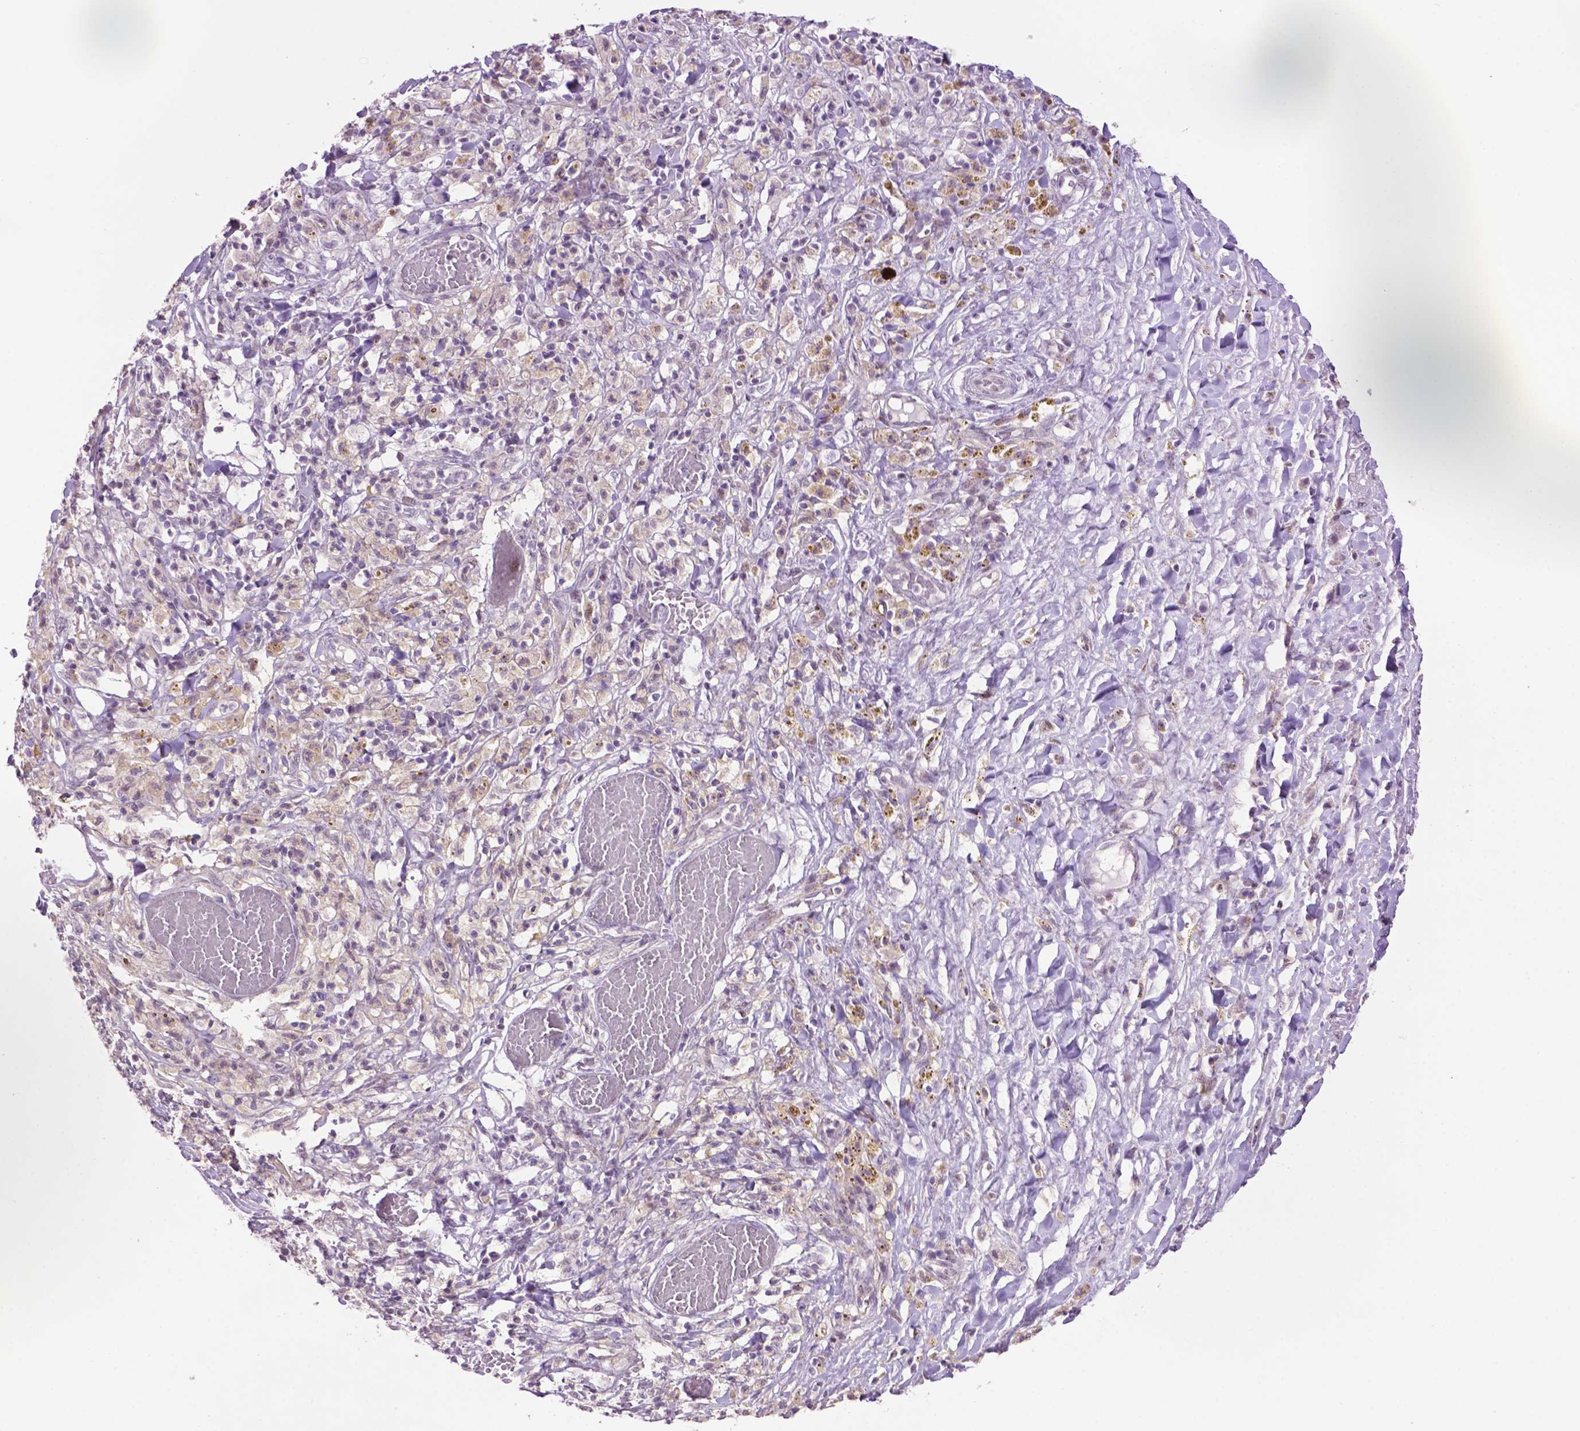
{"staining": {"intensity": "negative", "quantity": "none", "location": "none"}, "tissue": "melanoma", "cell_type": "Tumor cells", "image_type": "cancer", "snomed": [{"axis": "morphology", "description": "Malignant melanoma, NOS"}, {"axis": "topography", "description": "Skin"}], "caption": "Micrograph shows no protein positivity in tumor cells of malignant melanoma tissue.", "gene": "TH", "patient": {"sex": "female", "age": 91}}